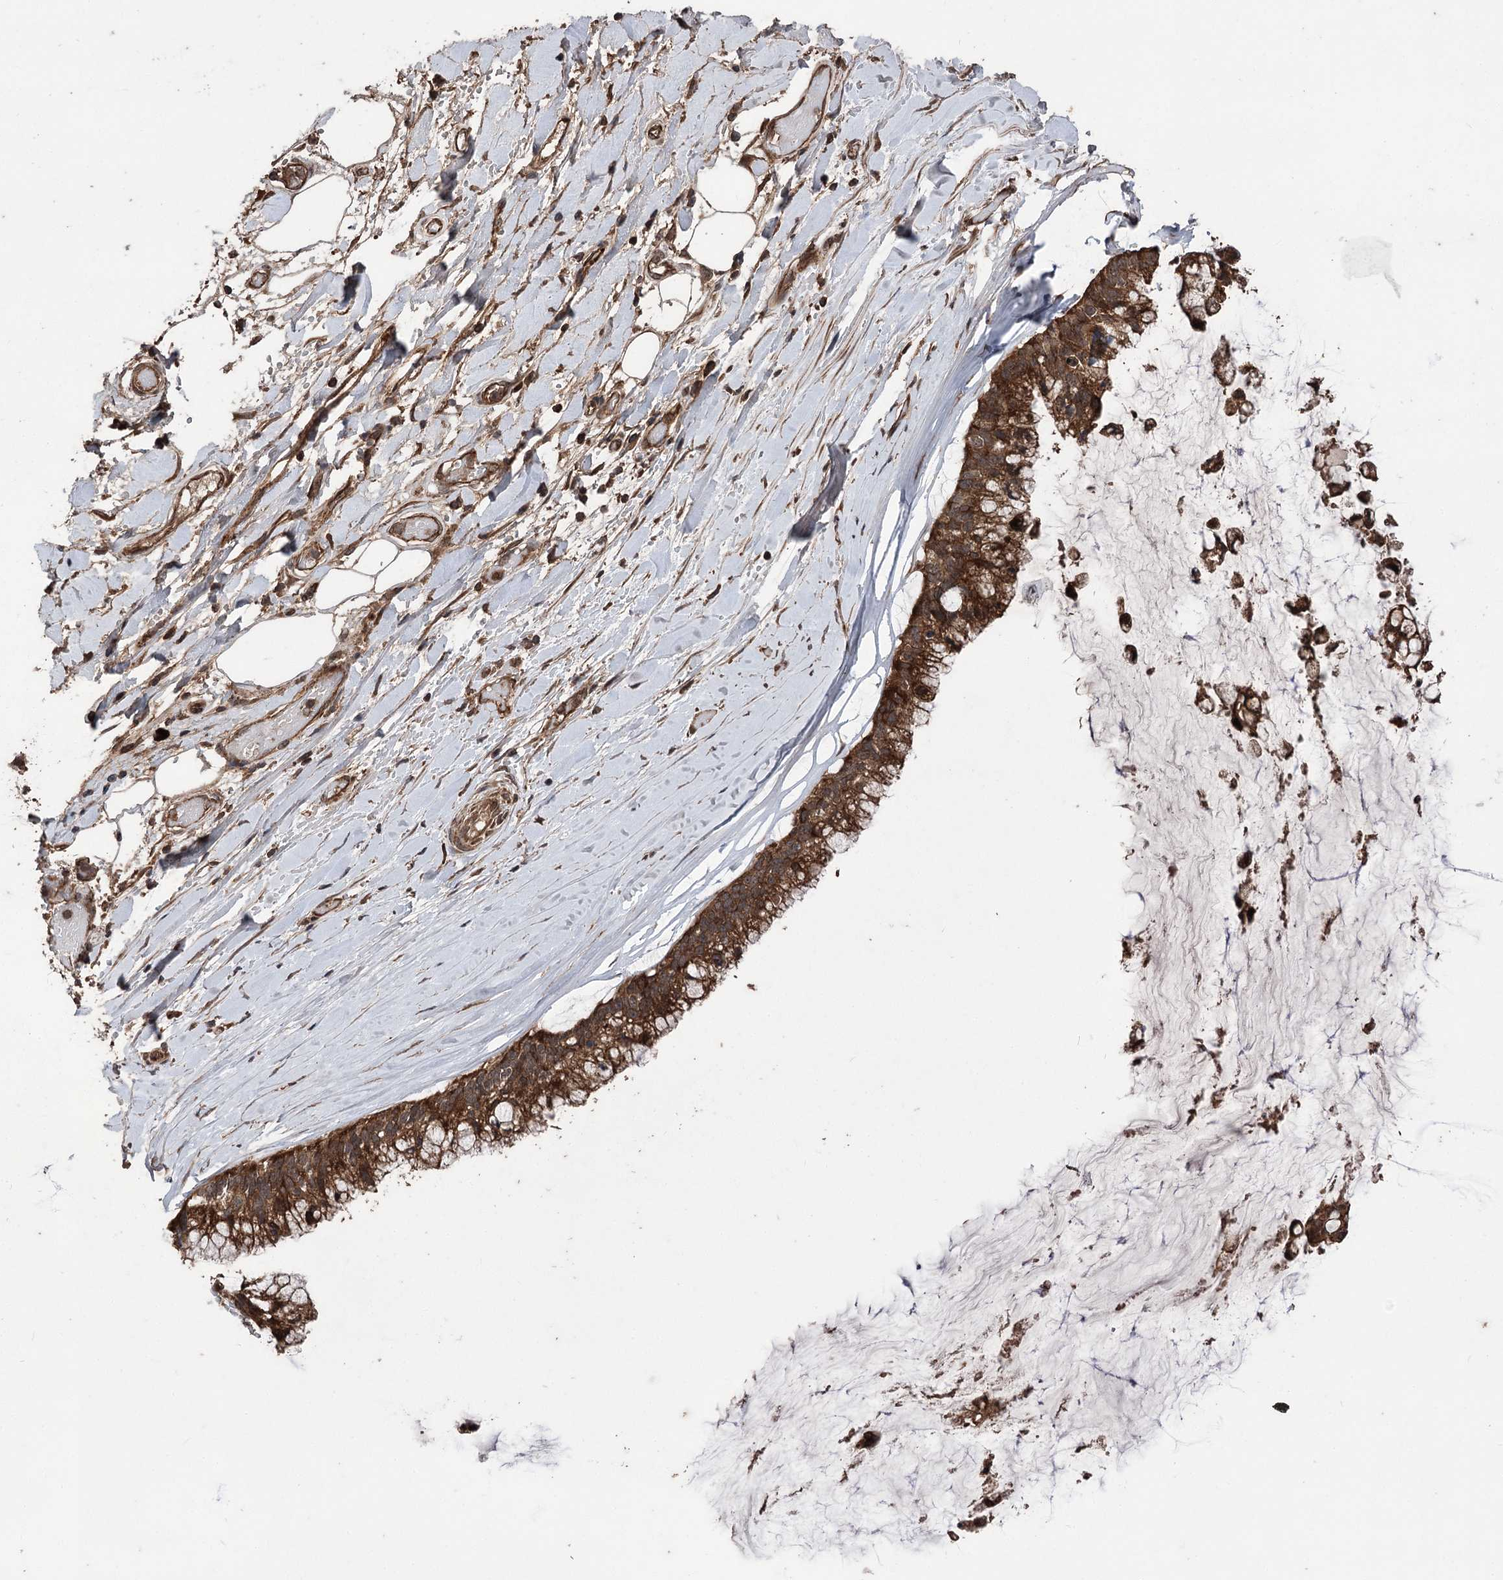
{"staining": {"intensity": "strong", "quantity": ">75%", "location": "cytoplasmic/membranous"}, "tissue": "ovarian cancer", "cell_type": "Tumor cells", "image_type": "cancer", "snomed": [{"axis": "morphology", "description": "Cystadenocarcinoma, mucinous, NOS"}, {"axis": "topography", "description": "Ovary"}], "caption": "A brown stain shows strong cytoplasmic/membranous positivity of a protein in human ovarian mucinous cystadenocarcinoma tumor cells.", "gene": "RASSF3", "patient": {"sex": "female", "age": 39}}